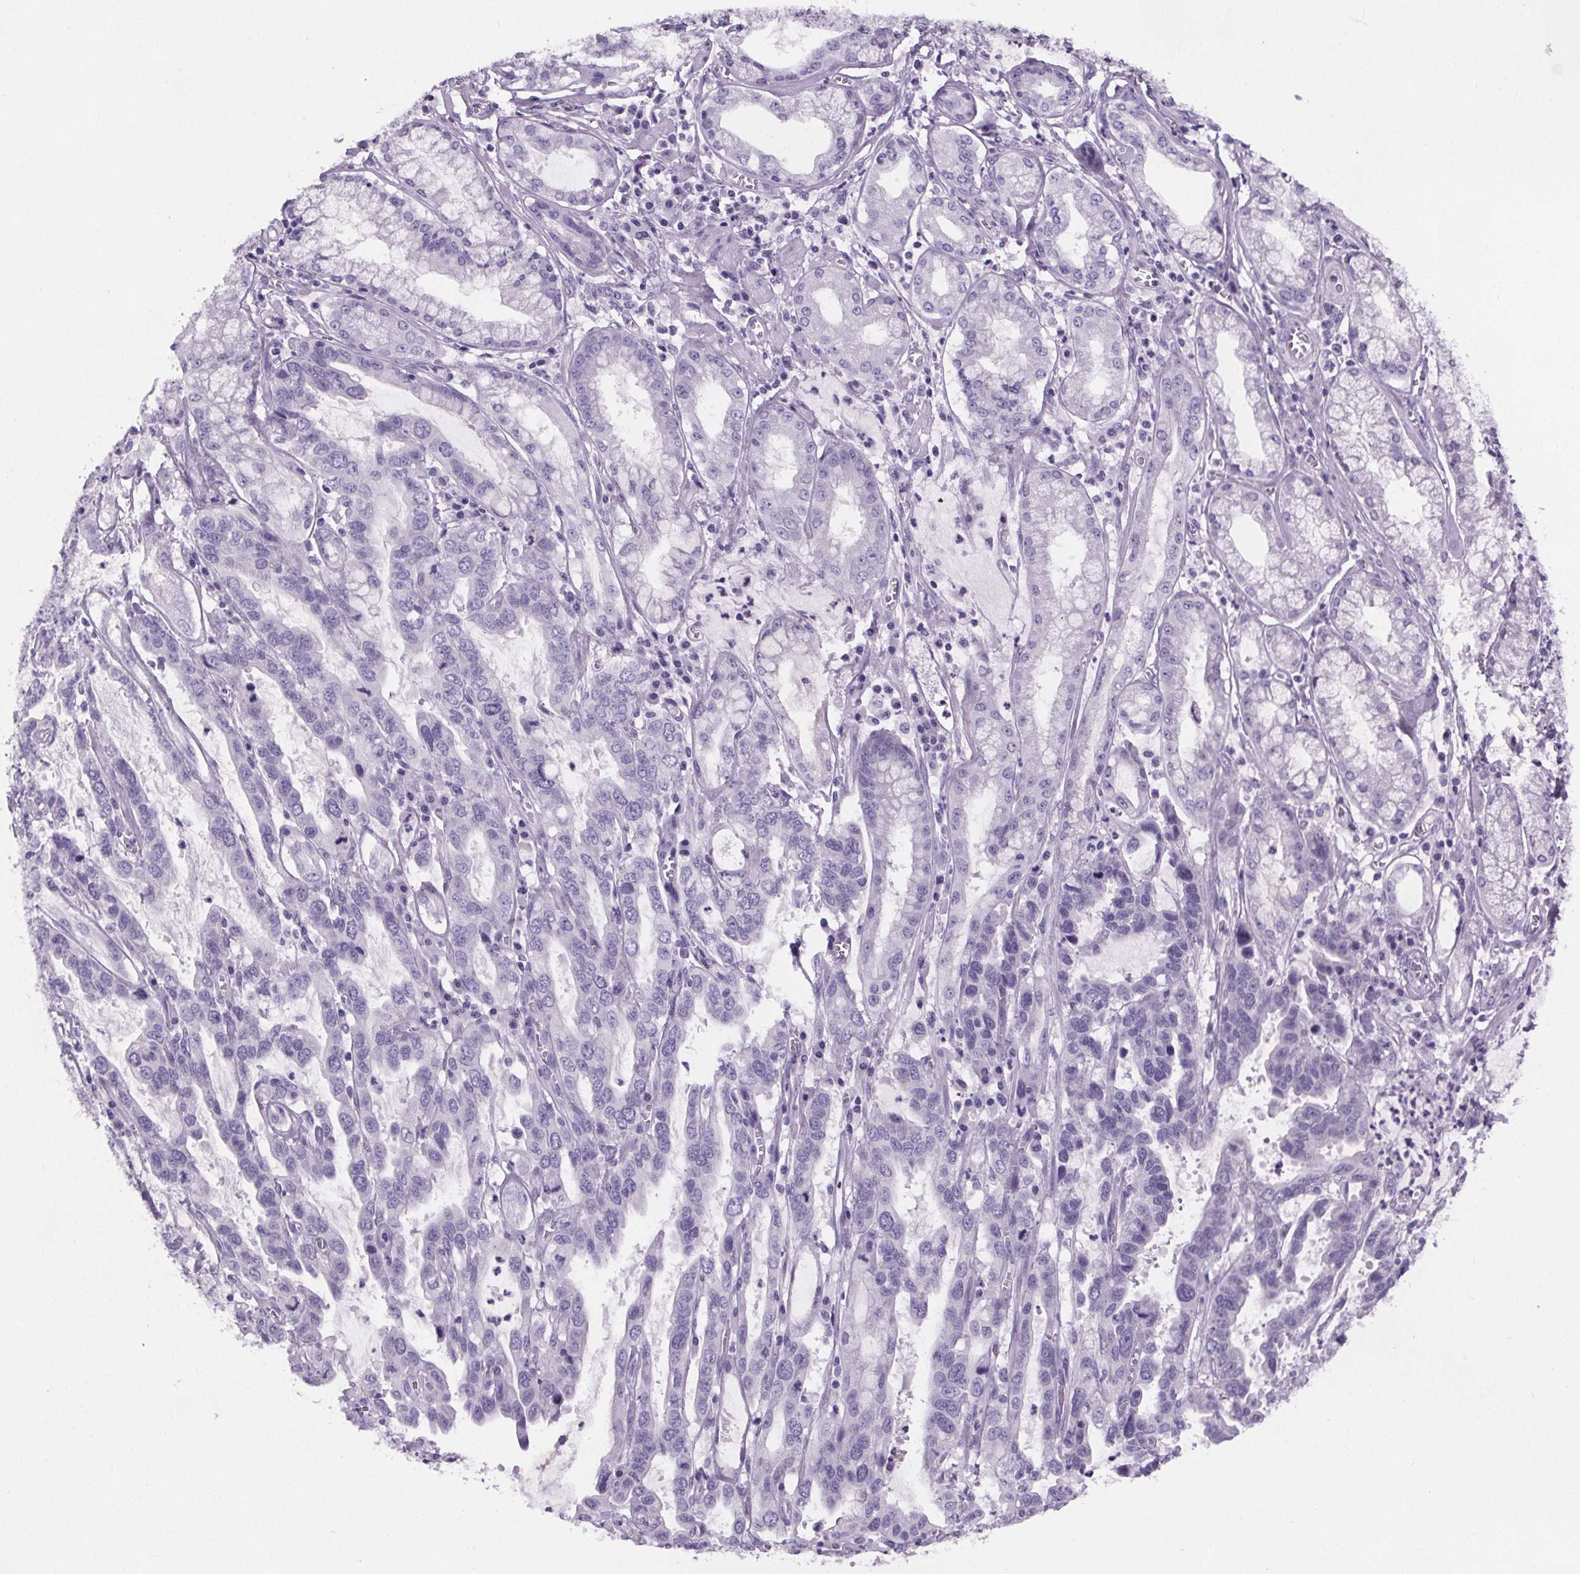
{"staining": {"intensity": "negative", "quantity": "none", "location": "none"}, "tissue": "stomach cancer", "cell_type": "Tumor cells", "image_type": "cancer", "snomed": [{"axis": "morphology", "description": "Adenocarcinoma, NOS"}, {"axis": "topography", "description": "Stomach, lower"}], "caption": "Immunohistochemistry (IHC) histopathology image of human stomach cancer stained for a protein (brown), which exhibits no expression in tumor cells.", "gene": "CUBN", "patient": {"sex": "female", "age": 76}}